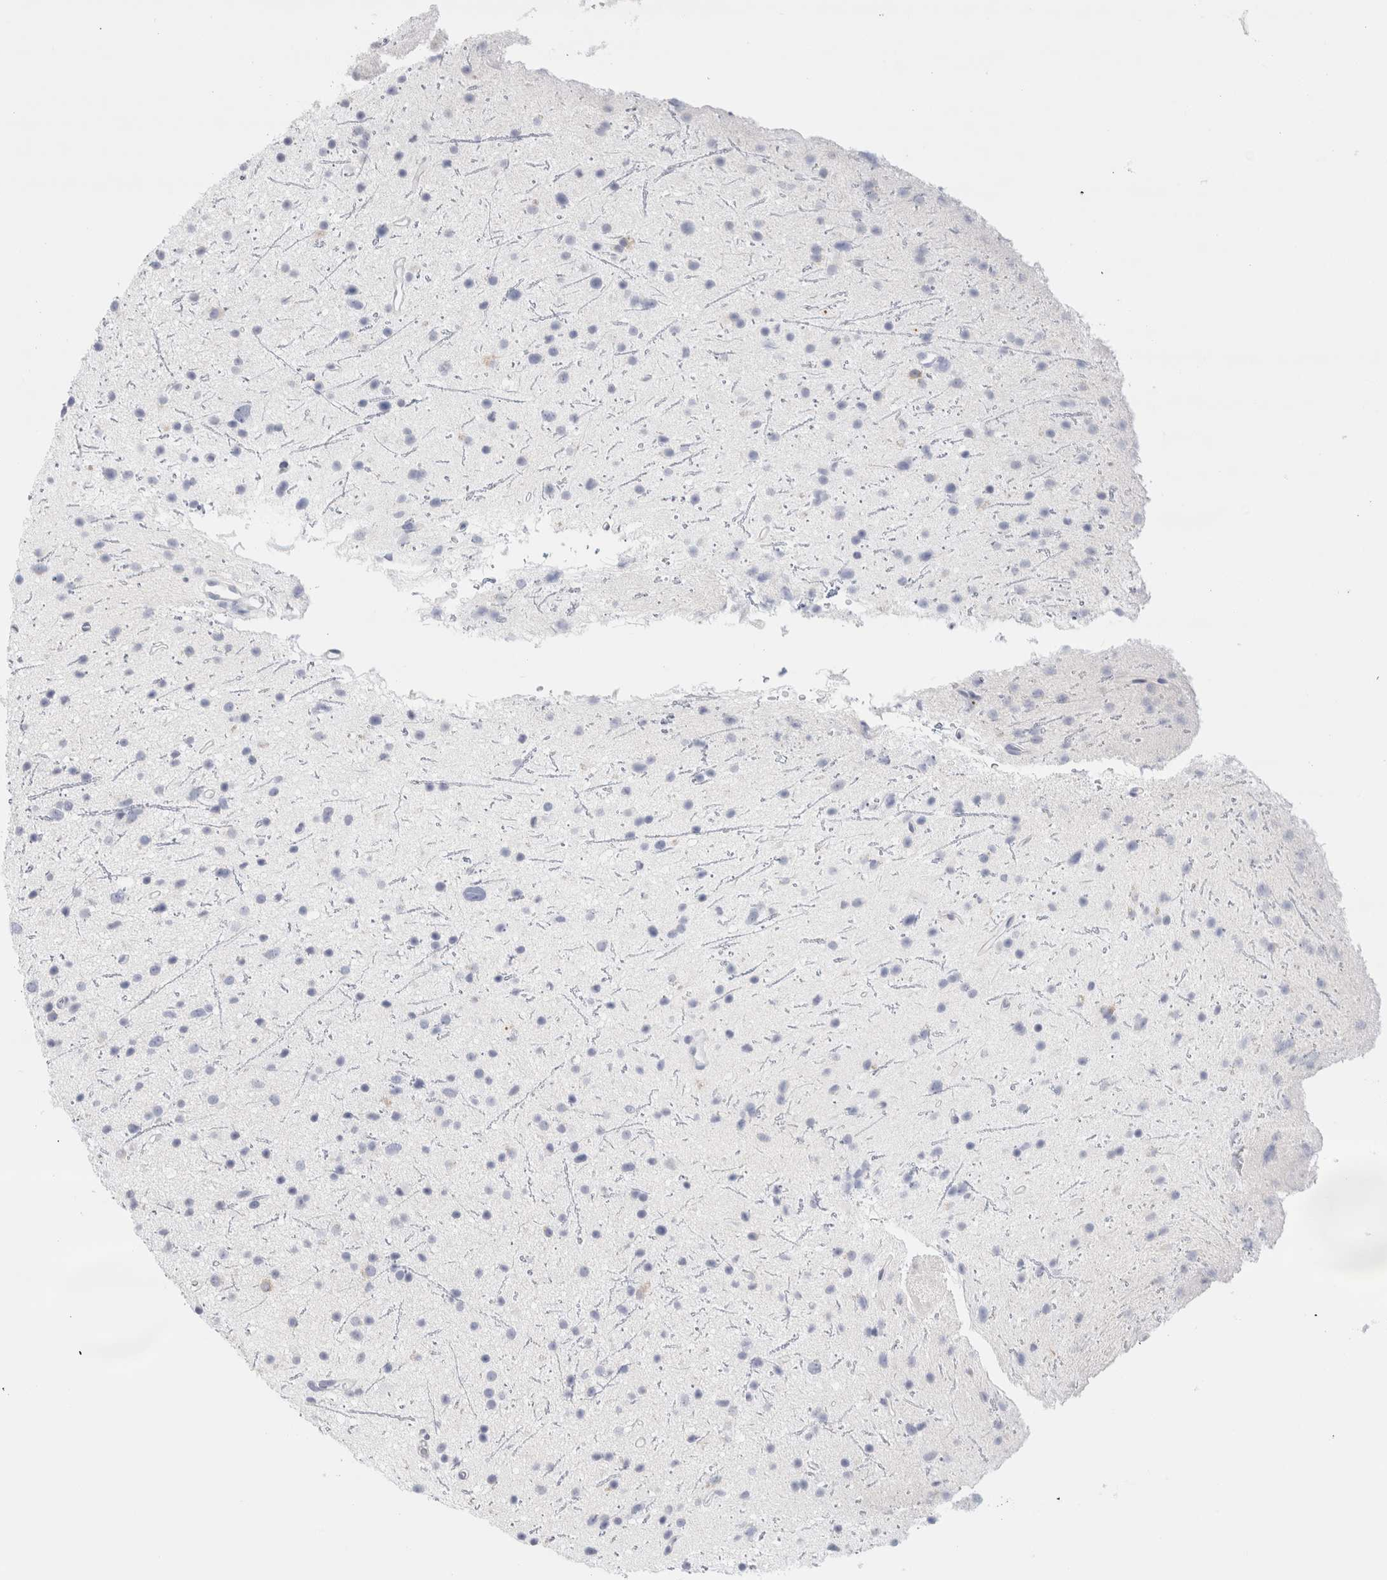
{"staining": {"intensity": "negative", "quantity": "none", "location": "none"}, "tissue": "glioma", "cell_type": "Tumor cells", "image_type": "cancer", "snomed": [{"axis": "morphology", "description": "Glioma, malignant, Low grade"}, {"axis": "topography", "description": "Cerebral cortex"}], "caption": "There is no significant positivity in tumor cells of malignant glioma (low-grade).", "gene": "ECHDC2", "patient": {"sex": "female", "age": 39}}